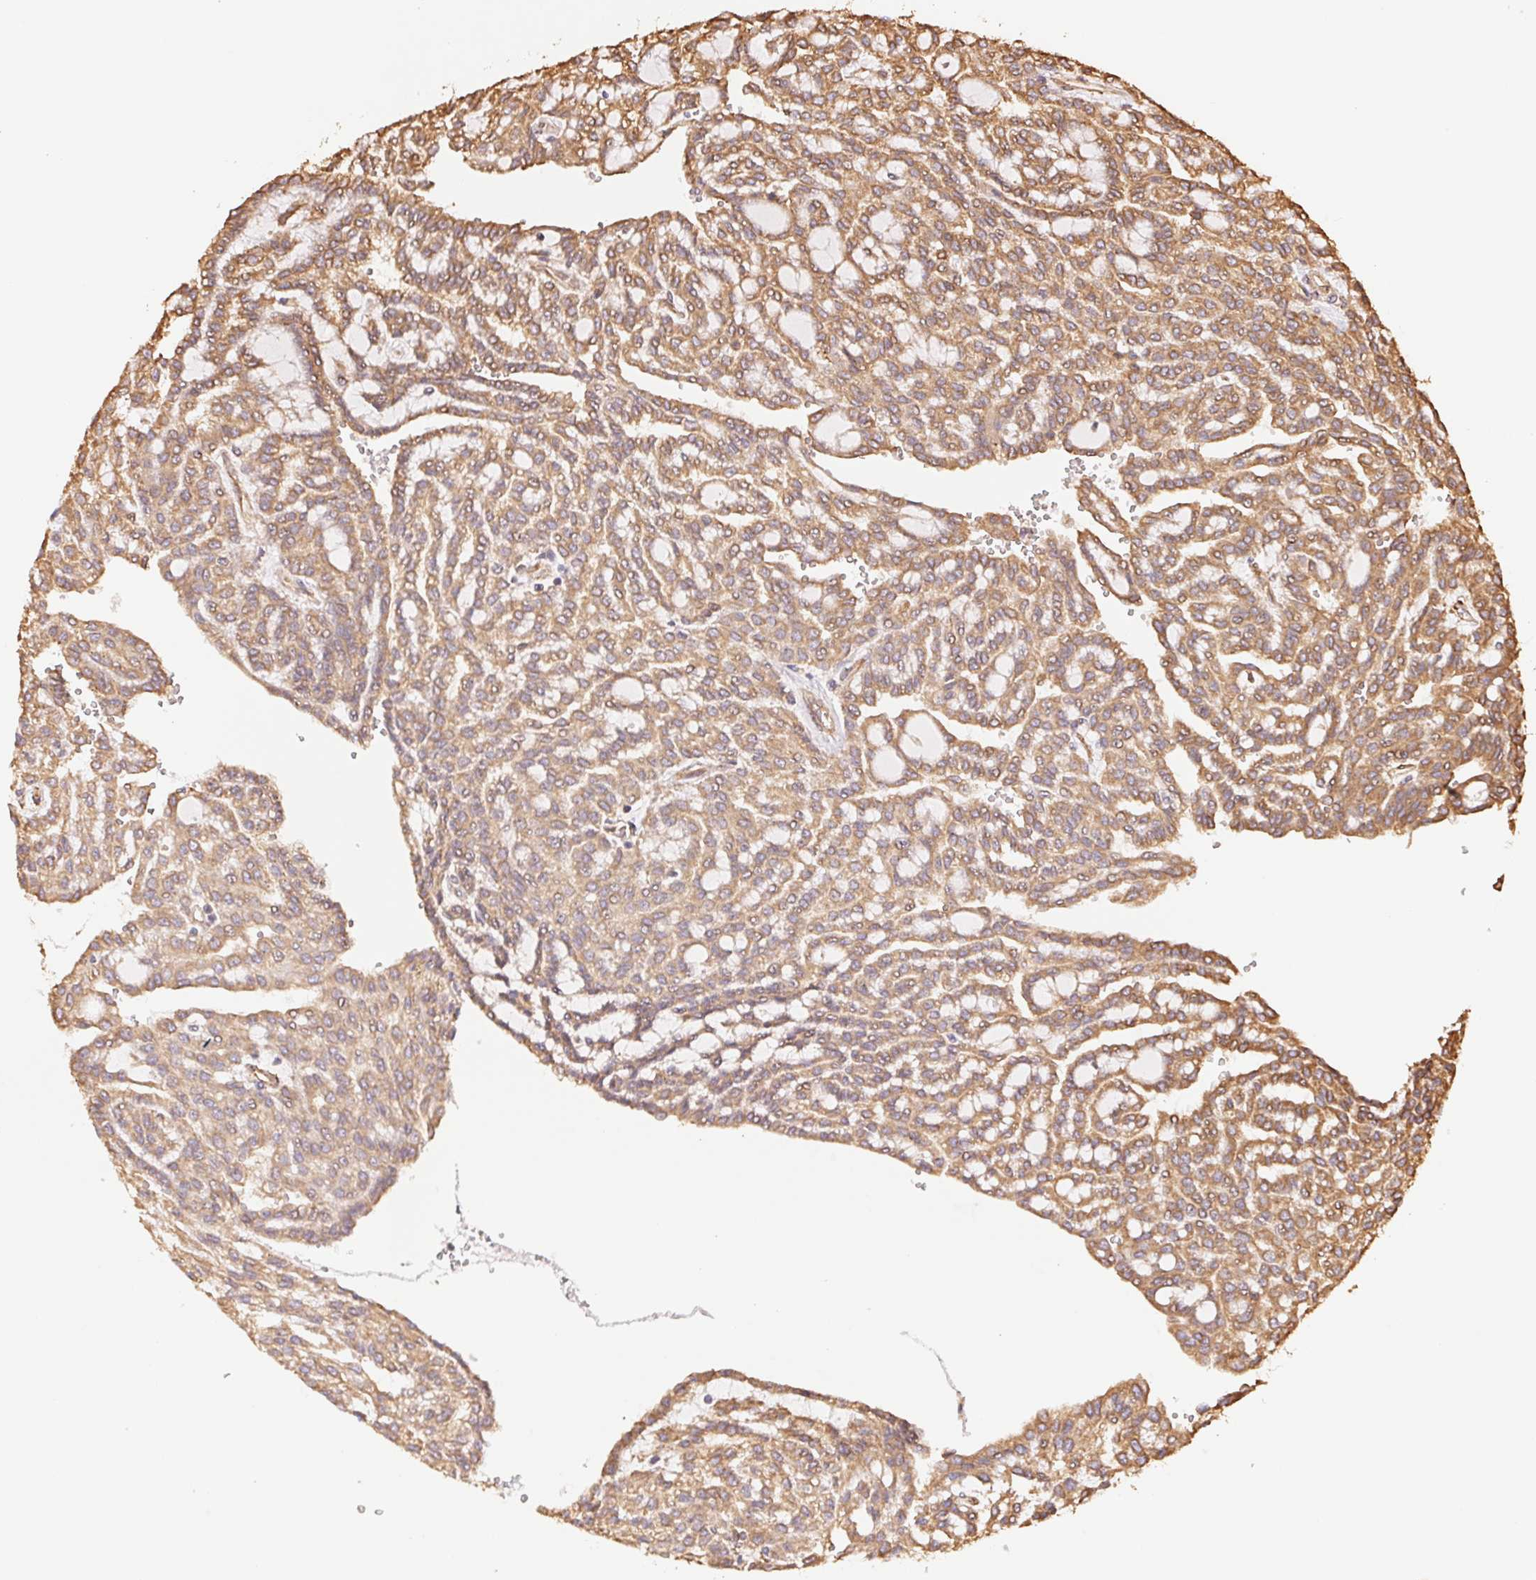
{"staining": {"intensity": "moderate", "quantity": ">75%", "location": "cytoplasmic/membranous"}, "tissue": "renal cancer", "cell_type": "Tumor cells", "image_type": "cancer", "snomed": [{"axis": "morphology", "description": "Adenocarcinoma, NOS"}, {"axis": "topography", "description": "Kidney"}], "caption": "A brown stain highlights moderate cytoplasmic/membranous staining of a protein in human renal cancer tumor cells.", "gene": "C6orf163", "patient": {"sex": "male", "age": 63}}